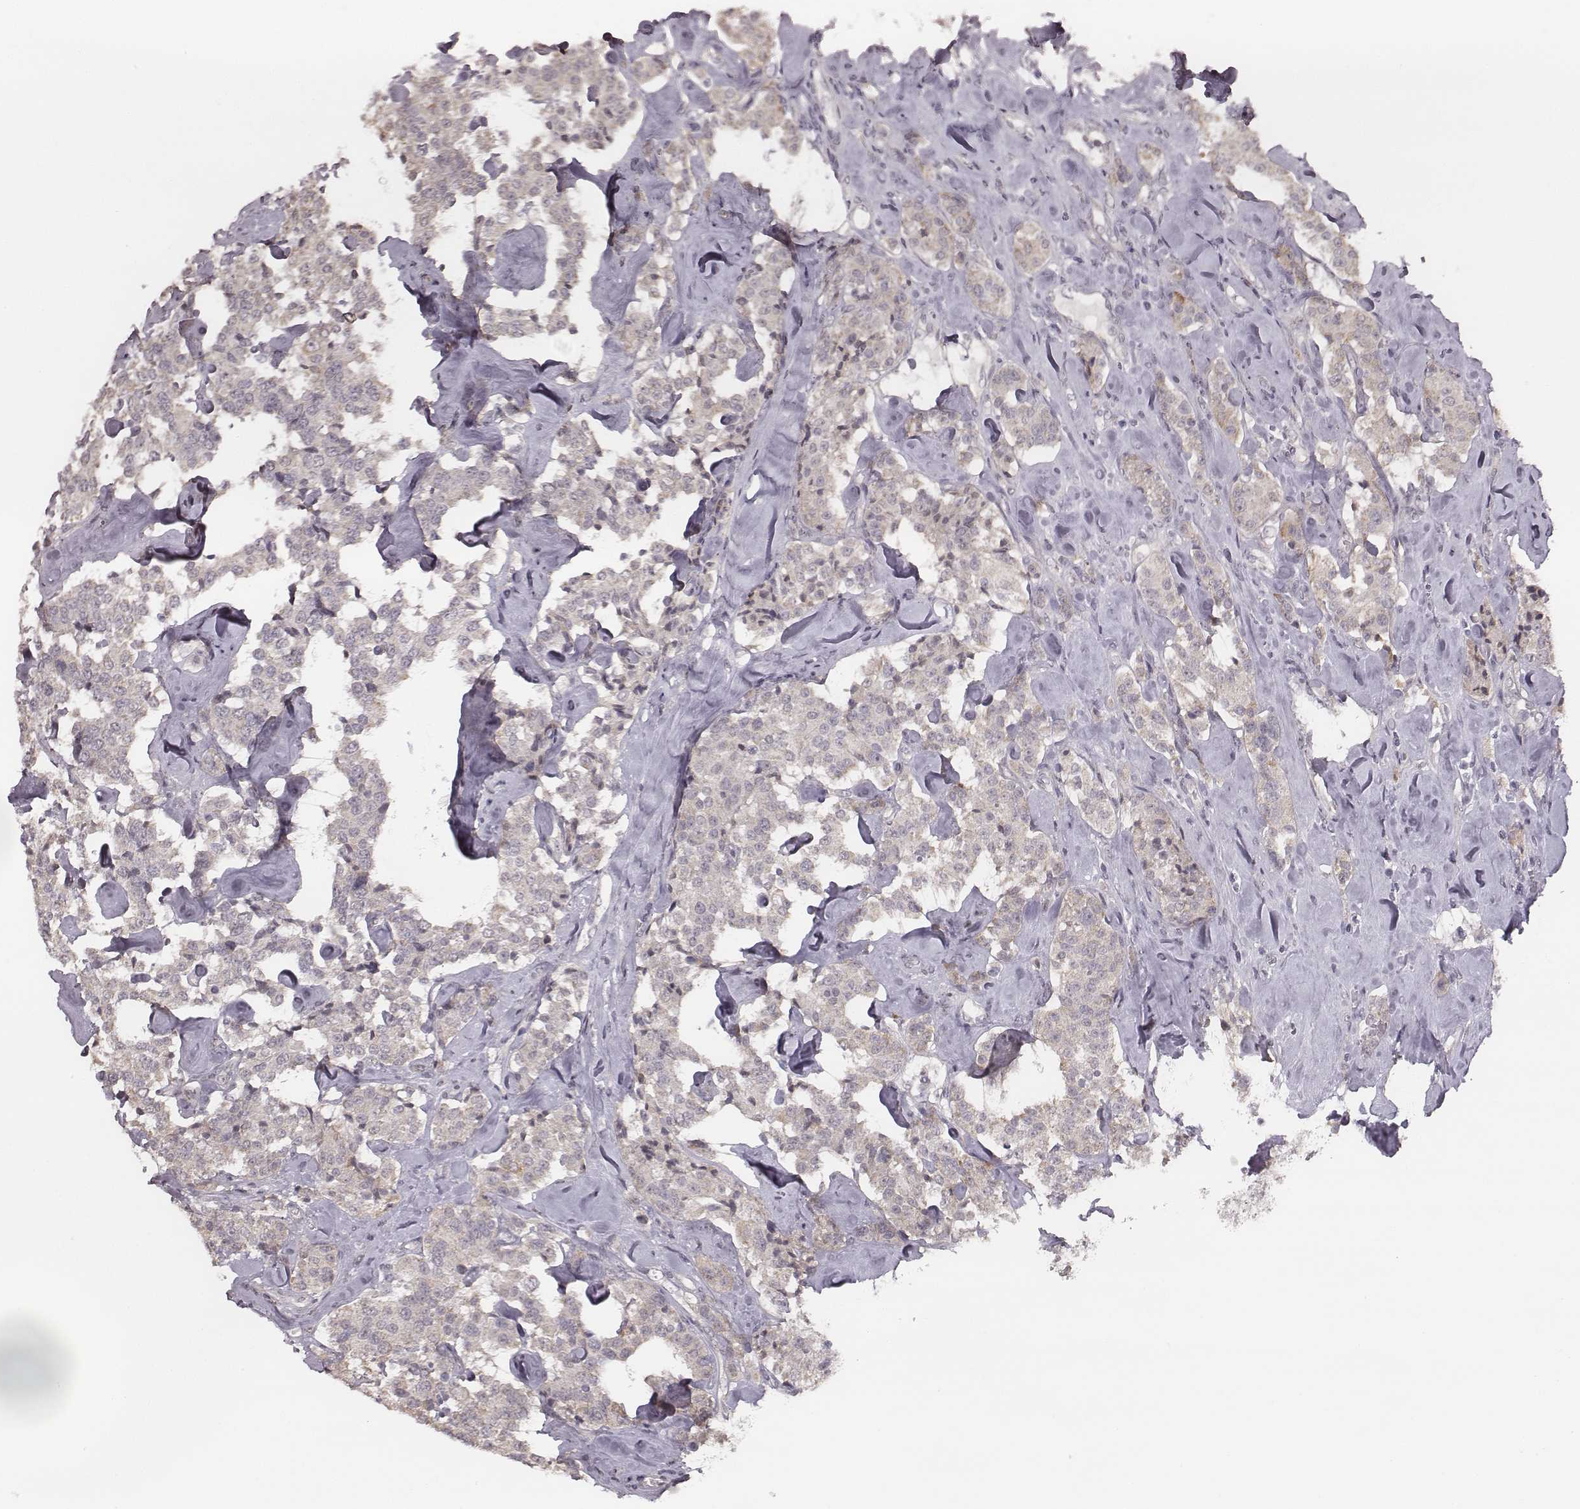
{"staining": {"intensity": "negative", "quantity": "none", "location": "none"}, "tissue": "carcinoid", "cell_type": "Tumor cells", "image_type": "cancer", "snomed": [{"axis": "morphology", "description": "Carcinoid, malignant, NOS"}, {"axis": "topography", "description": "Pancreas"}], "caption": "Tumor cells show no significant positivity in carcinoid.", "gene": "SLC7A4", "patient": {"sex": "male", "age": 41}}